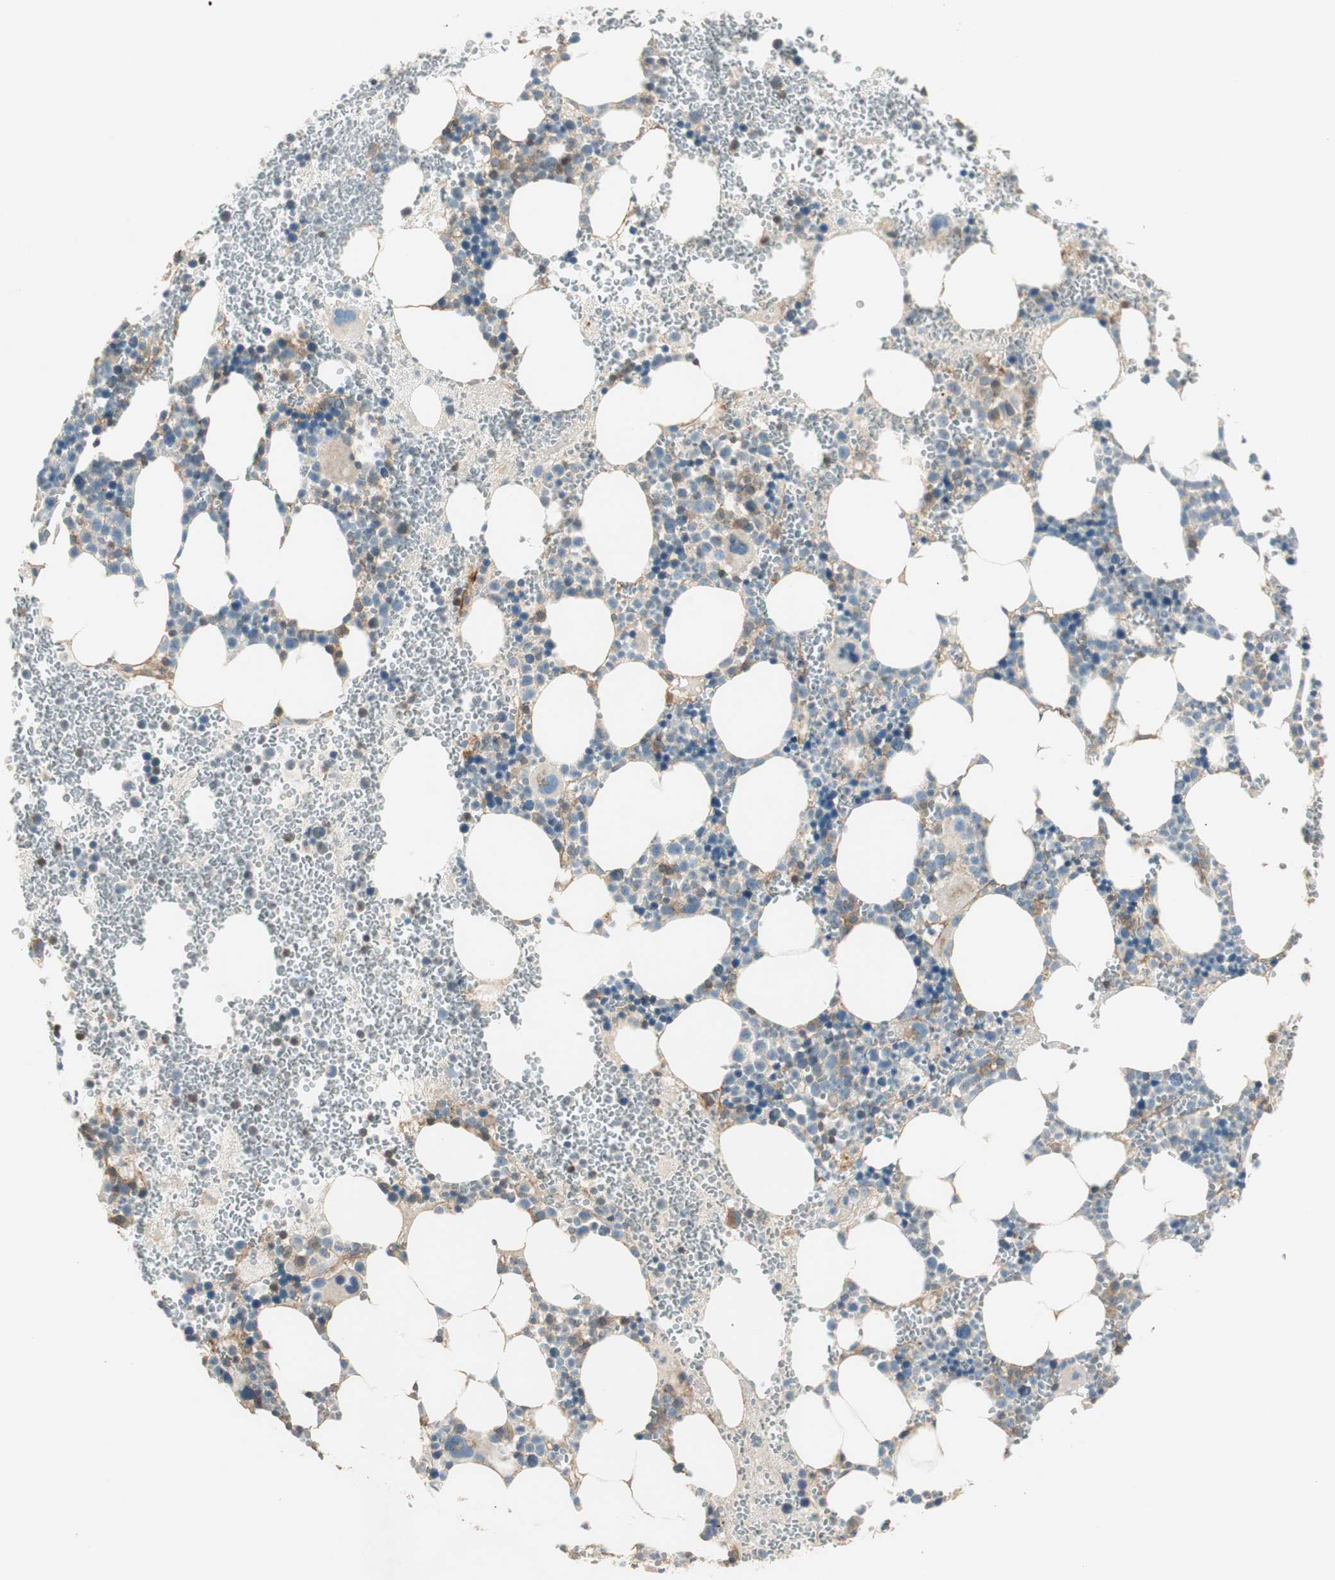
{"staining": {"intensity": "weak", "quantity": "<25%", "location": "cytoplasmic/membranous"}, "tissue": "bone marrow", "cell_type": "Hematopoietic cells", "image_type": "normal", "snomed": [{"axis": "morphology", "description": "Normal tissue, NOS"}, {"axis": "morphology", "description": "Inflammation, NOS"}, {"axis": "topography", "description": "Bone marrow"}], "caption": "Histopathology image shows no significant protein expression in hematopoietic cells of unremarkable bone marrow.", "gene": "BTN3A3", "patient": {"sex": "female", "age": 76}}